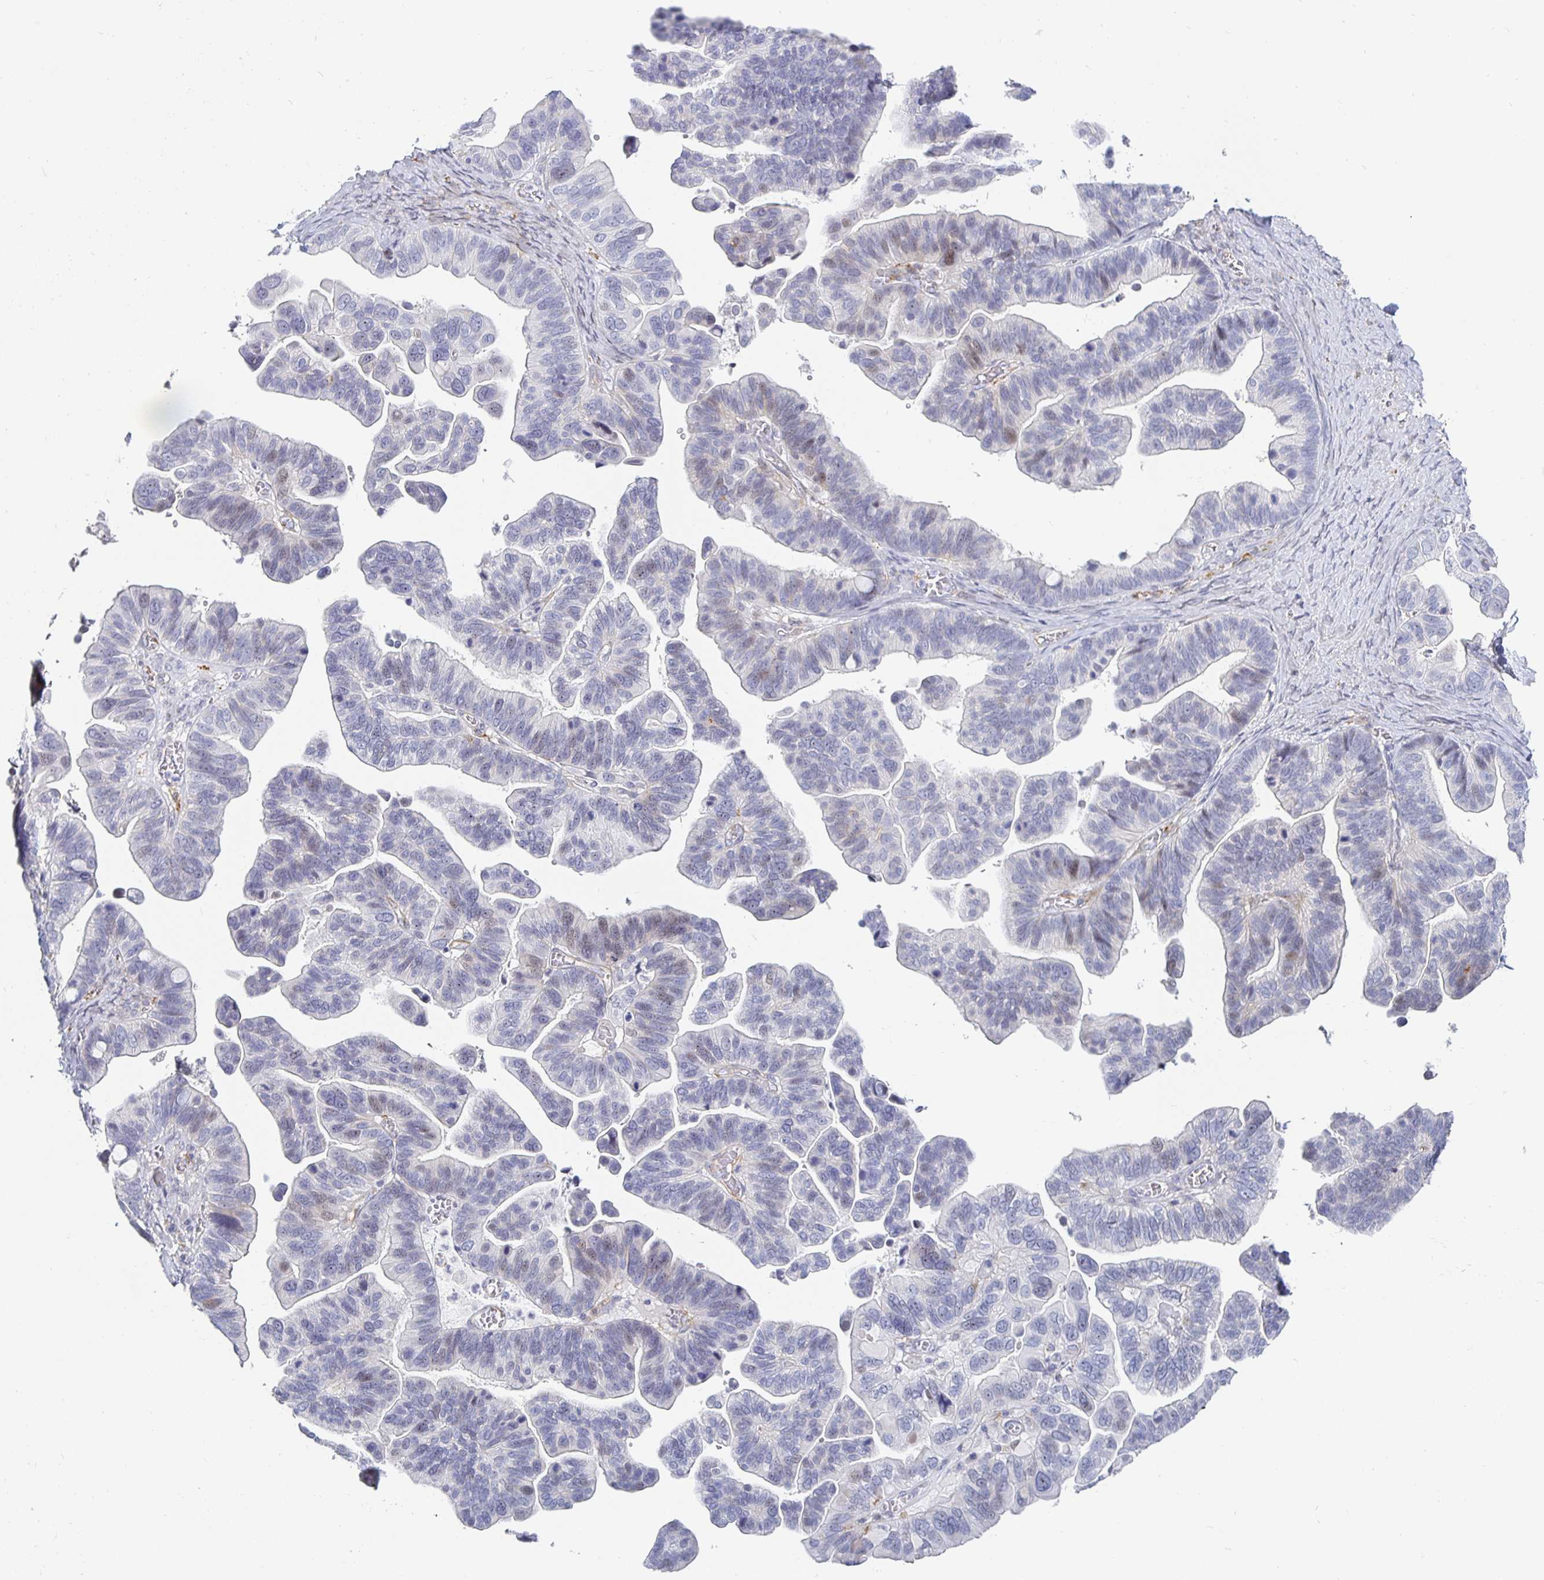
{"staining": {"intensity": "weak", "quantity": "<25%", "location": "nuclear"}, "tissue": "ovarian cancer", "cell_type": "Tumor cells", "image_type": "cancer", "snomed": [{"axis": "morphology", "description": "Cystadenocarcinoma, serous, NOS"}, {"axis": "topography", "description": "Ovary"}], "caption": "Serous cystadenocarcinoma (ovarian) stained for a protein using immunohistochemistry demonstrates no staining tumor cells.", "gene": "S100G", "patient": {"sex": "female", "age": 56}}